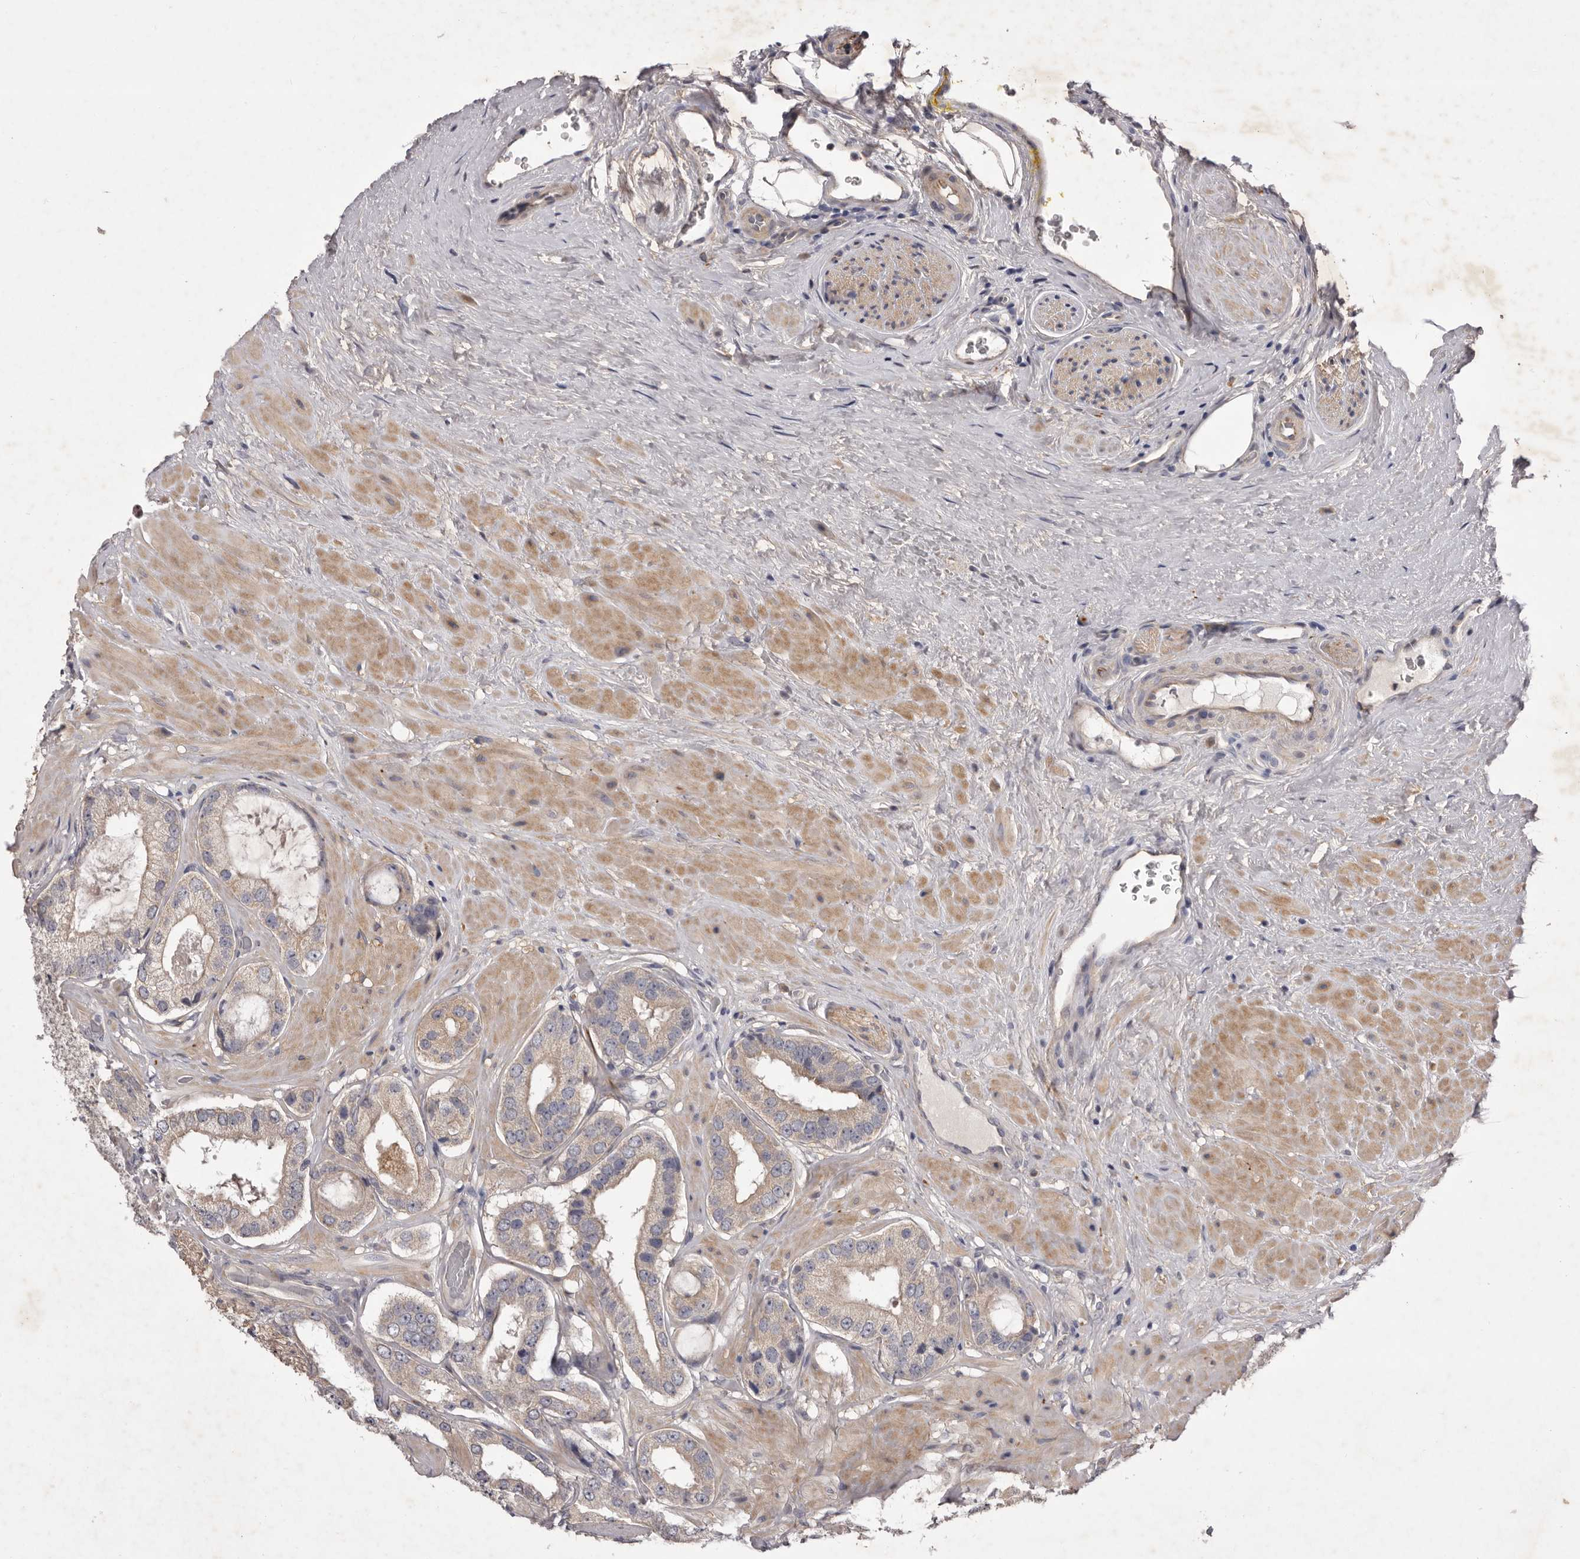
{"staining": {"intensity": "weak", "quantity": "<25%", "location": "cytoplasmic/membranous"}, "tissue": "prostate cancer", "cell_type": "Tumor cells", "image_type": "cancer", "snomed": [{"axis": "morphology", "description": "Adenocarcinoma, High grade"}, {"axis": "topography", "description": "Prostate"}], "caption": "Immunohistochemistry image of neoplastic tissue: human prostate cancer (high-grade adenocarcinoma) stained with DAB (3,3'-diaminobenzidine) displays no significant protein staining in tumor cells. (Brightfield microscopy of DAB (3,3'-diaminobenzidine) immunohistochemistry at high magnification).", "gene": "PNRC1", "patient": {"sex": "male", "age": 59}}